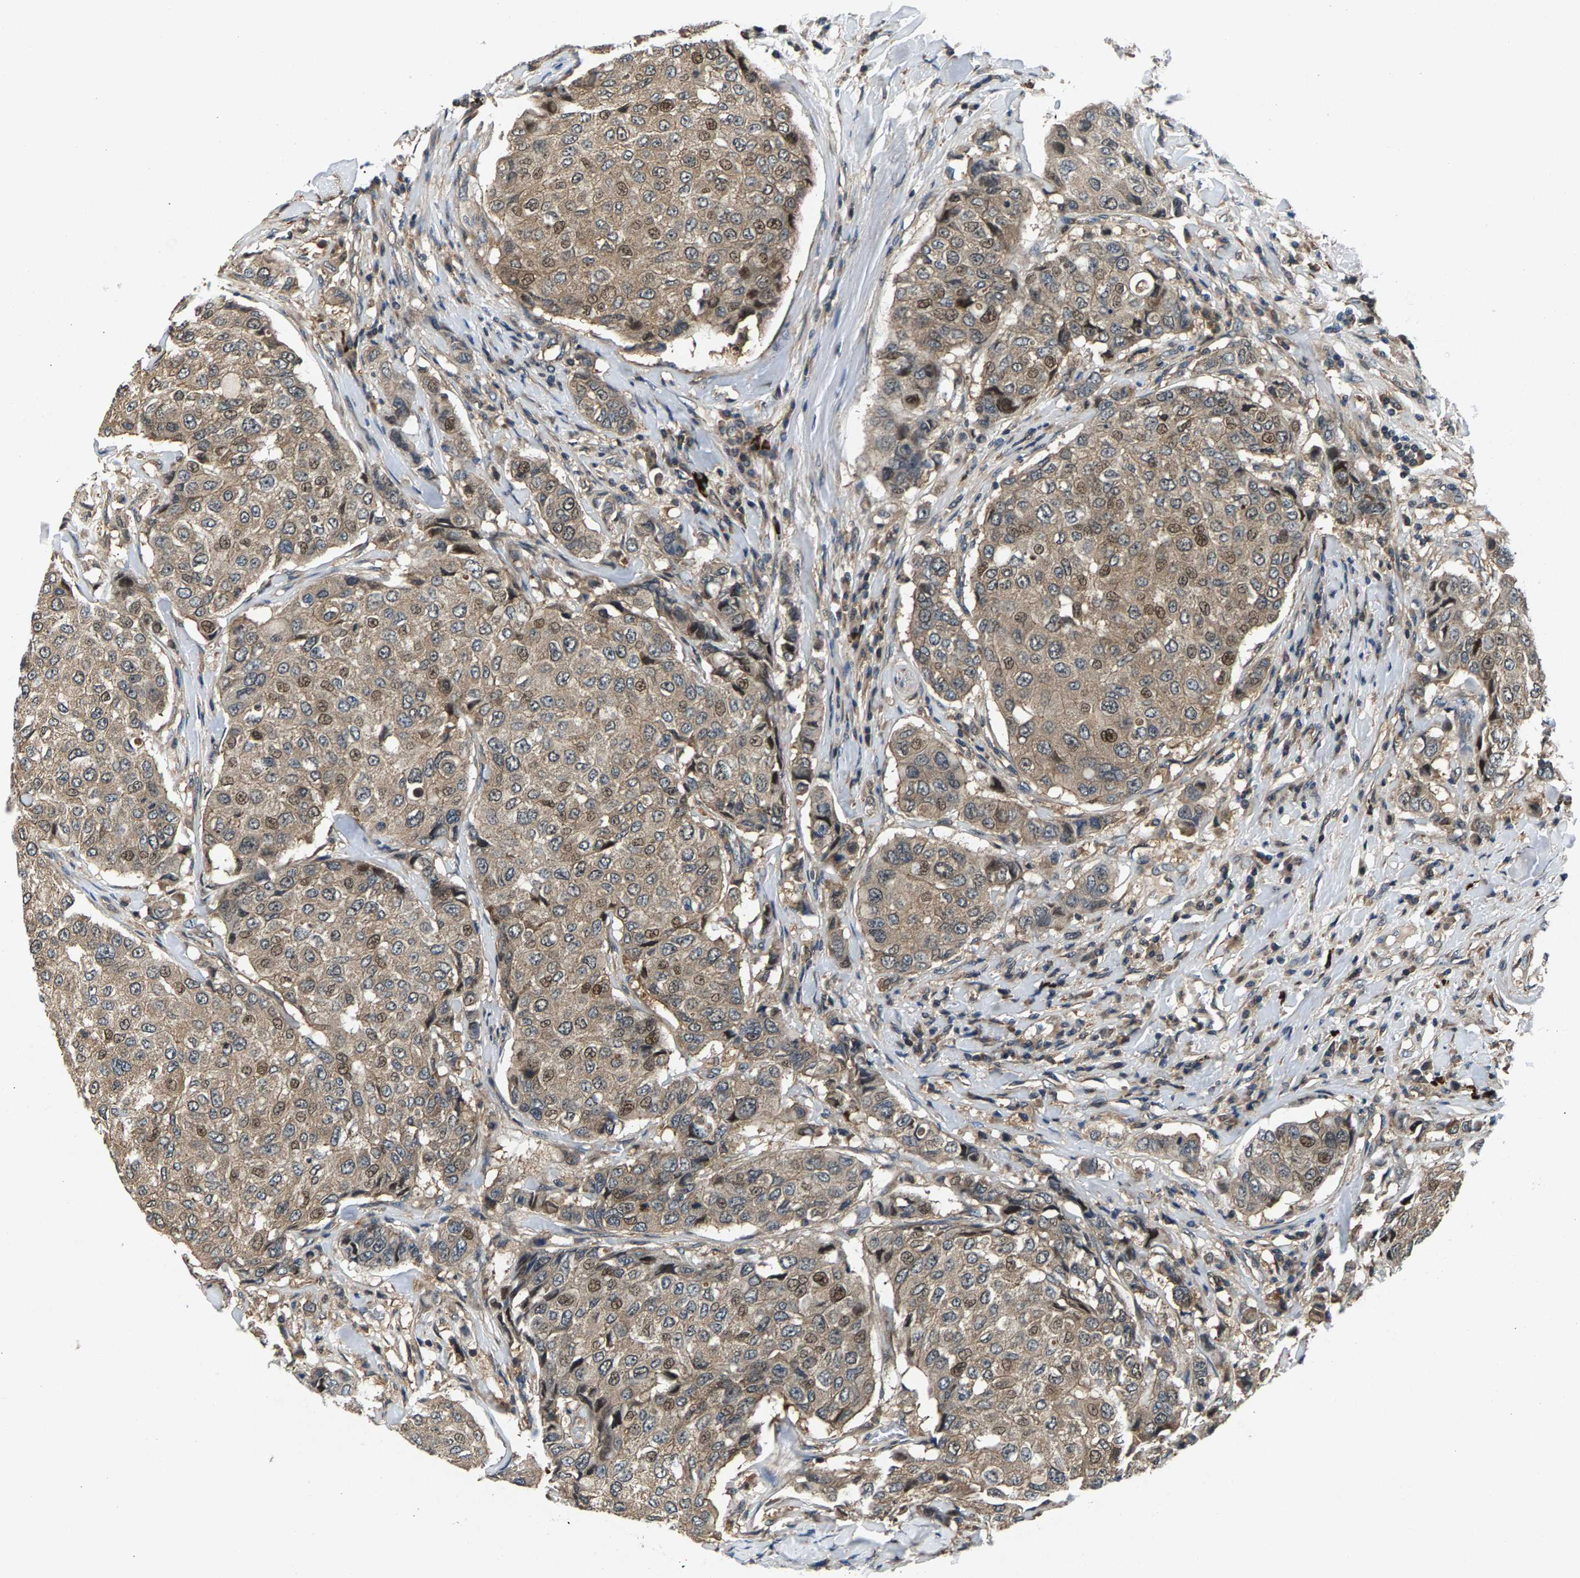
{"staining": {"intensity": "weak", "quantity": ">75%", "location": "cytoplasmic/membranous,nuclear"}, "tissue": "breast cancer", "cell_type": "Tumor cells", "image_type": "cancer", "snomed": [{"axis": "morphology", "description": "Duct carcinoma"}, {"axis": "topography", "description": "Breast"}], "caption": "Immunohistochemical staining of human intraductal carcinoma (breast) shows low levels of weak cytoplasmic/membranous and nuclear protein positivity in about >75% of tumor cells.", "gene": "FAM78A", "patient": {"sex": "female", "age": 27}}